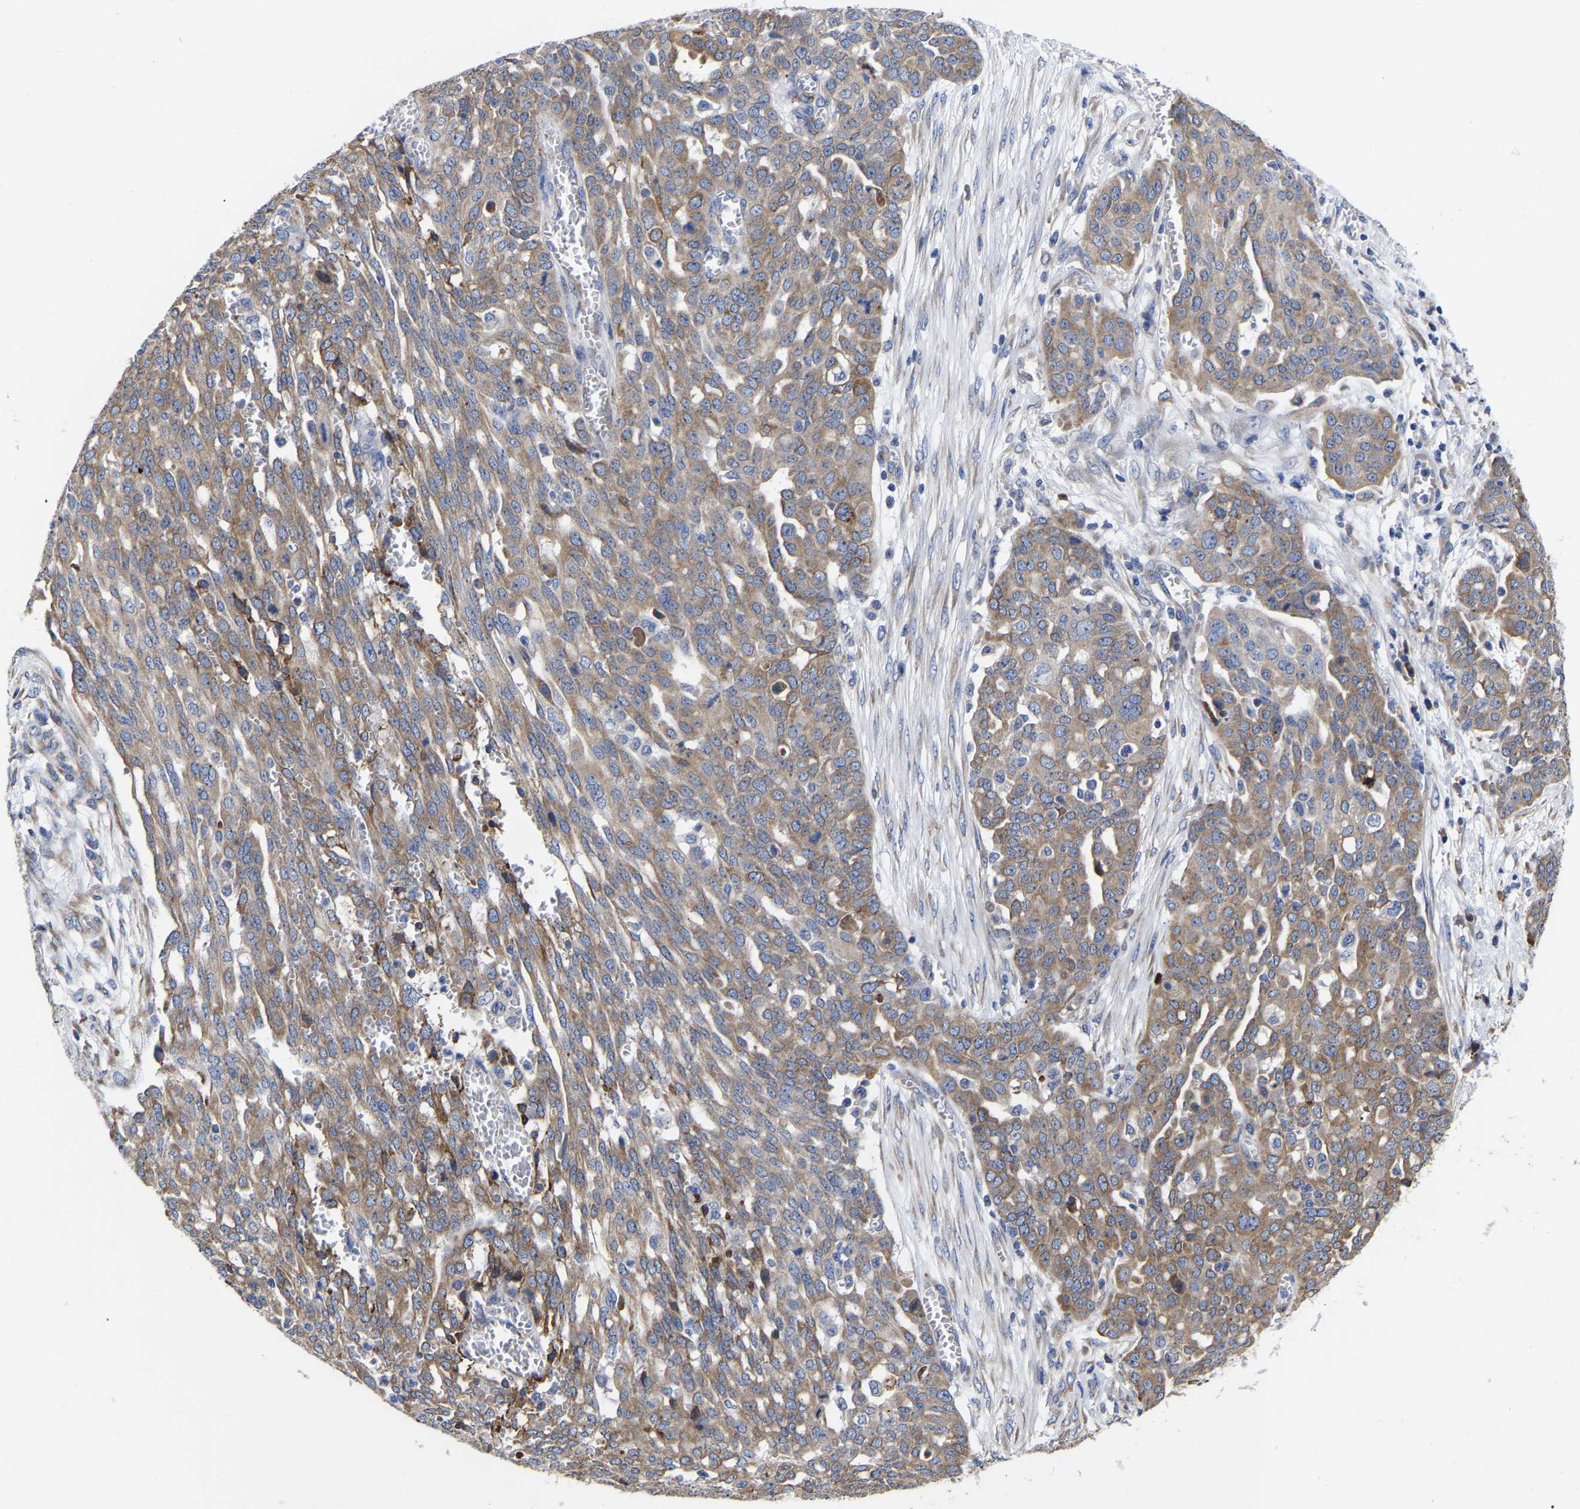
{"staining": {"intensity": "moderate", "quantity": ">75%", "location": "cytoplasmic/membranous"}, "tissue": "ovarian cancer", "cell_type": "Tumor cells", "image_type": "cancer", "snomed": [{"axis": "morphology", "description": "Cystadenocarcinoma, serous, NOS"}, {"axis": "topography", "description": "Soft tissue"}, {"axis": "topography", "description": "Ovary"}], "caption": "This micrograph demonstrates IHC staining of serous cystadenocarcinoma (ovarian), with medium moderate cytoplasmic/membranous expression in about >75% of tumor cells.", "gene": "CFAP298", "patient": {"sex": "female", "age": 57}}